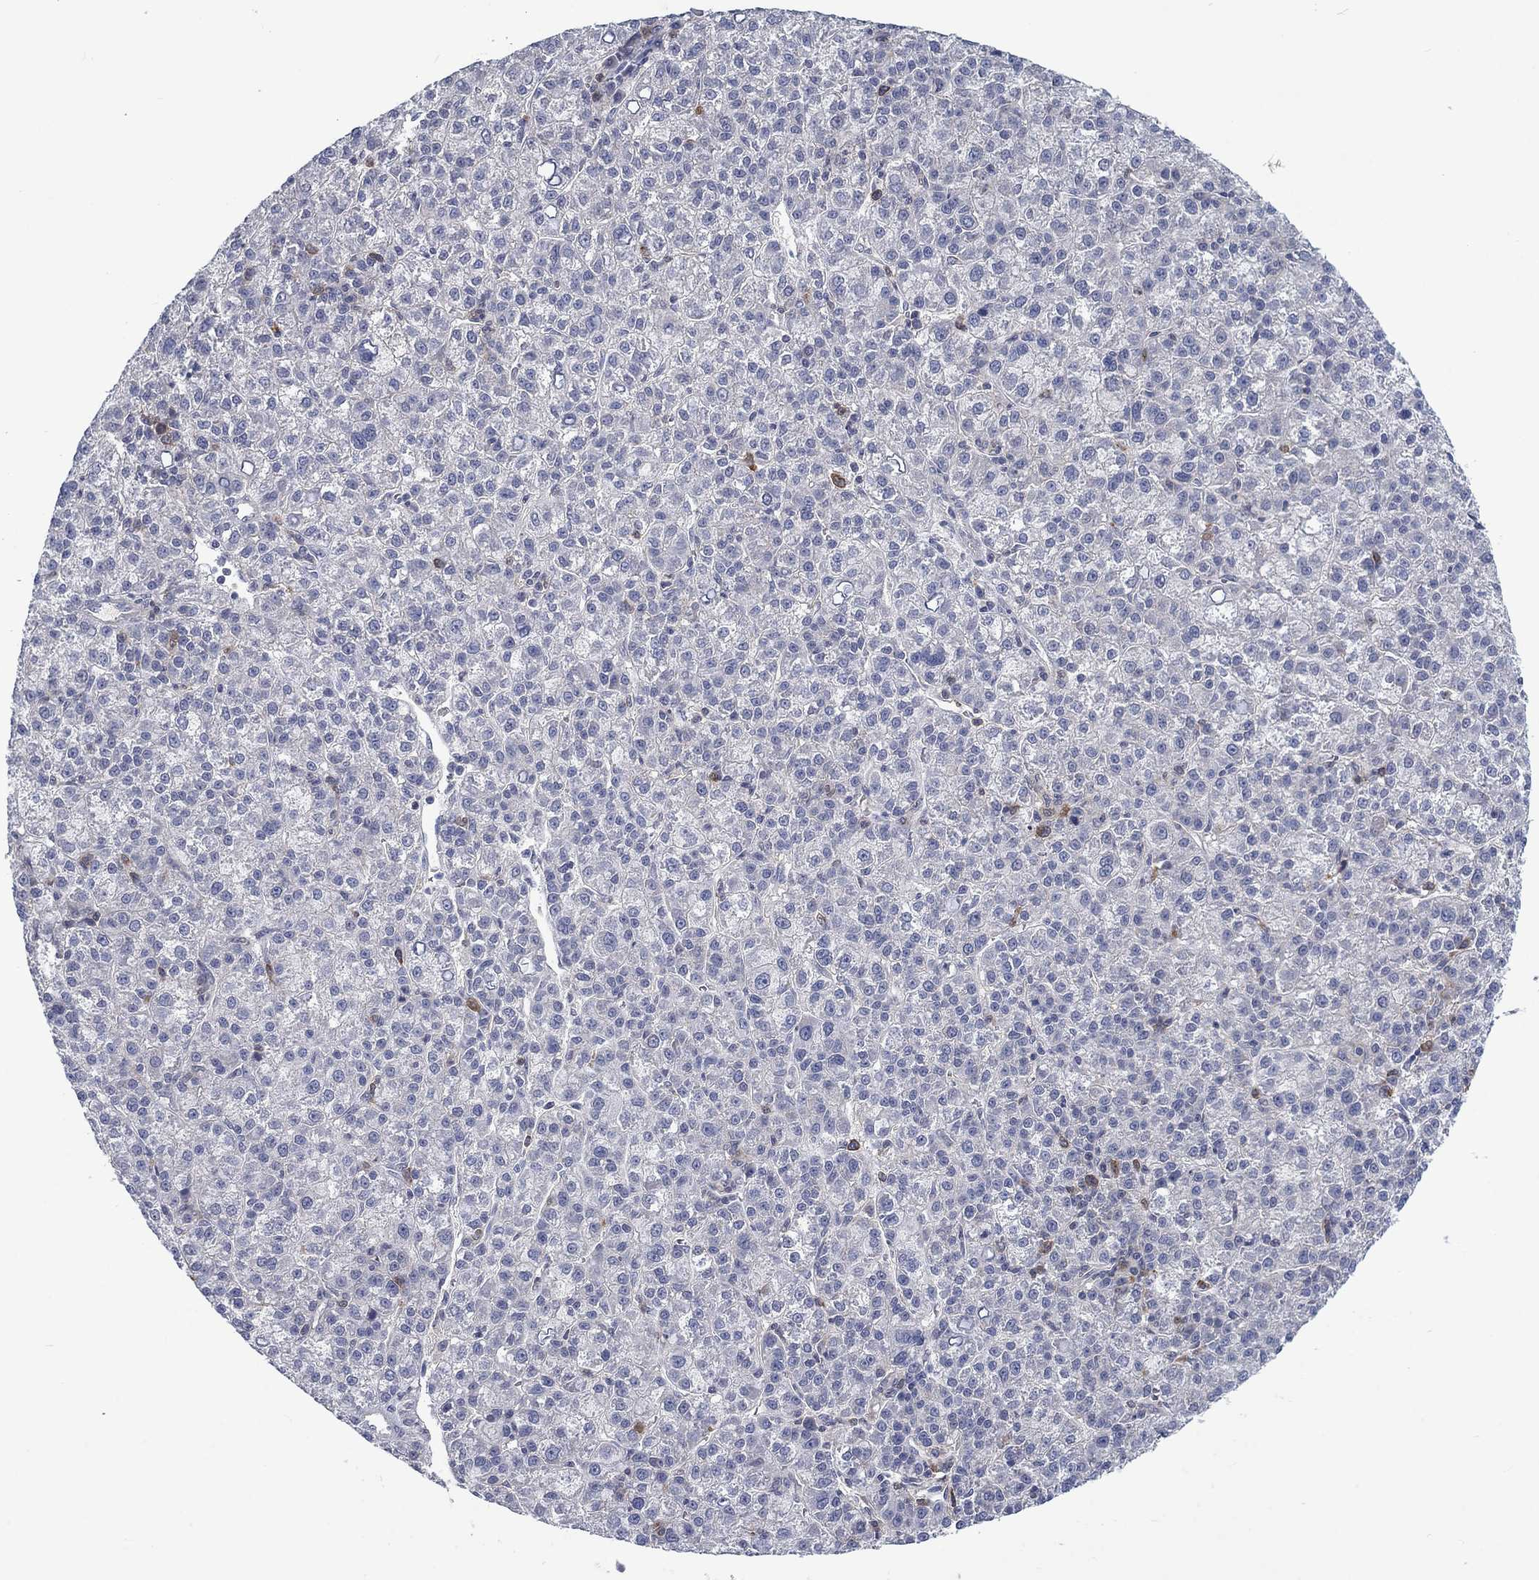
{"staining": {"intensity": "negative", "quantity": "none", "location": "none"}, "tissue": "liver cancer", "cell_type": "Tumor cells", "image_type": "cancer", "snomed": [{"axis": "morphology", "description": "Carcinoma, Hepatocellular, NOS"}, {"axis": "topography", "description": "Liver"}], "caption": "Tumor cells show no significant protein expression in liver cancer.", "gene": "KIF15", "patient": {"sex": "female", "age": 60}}